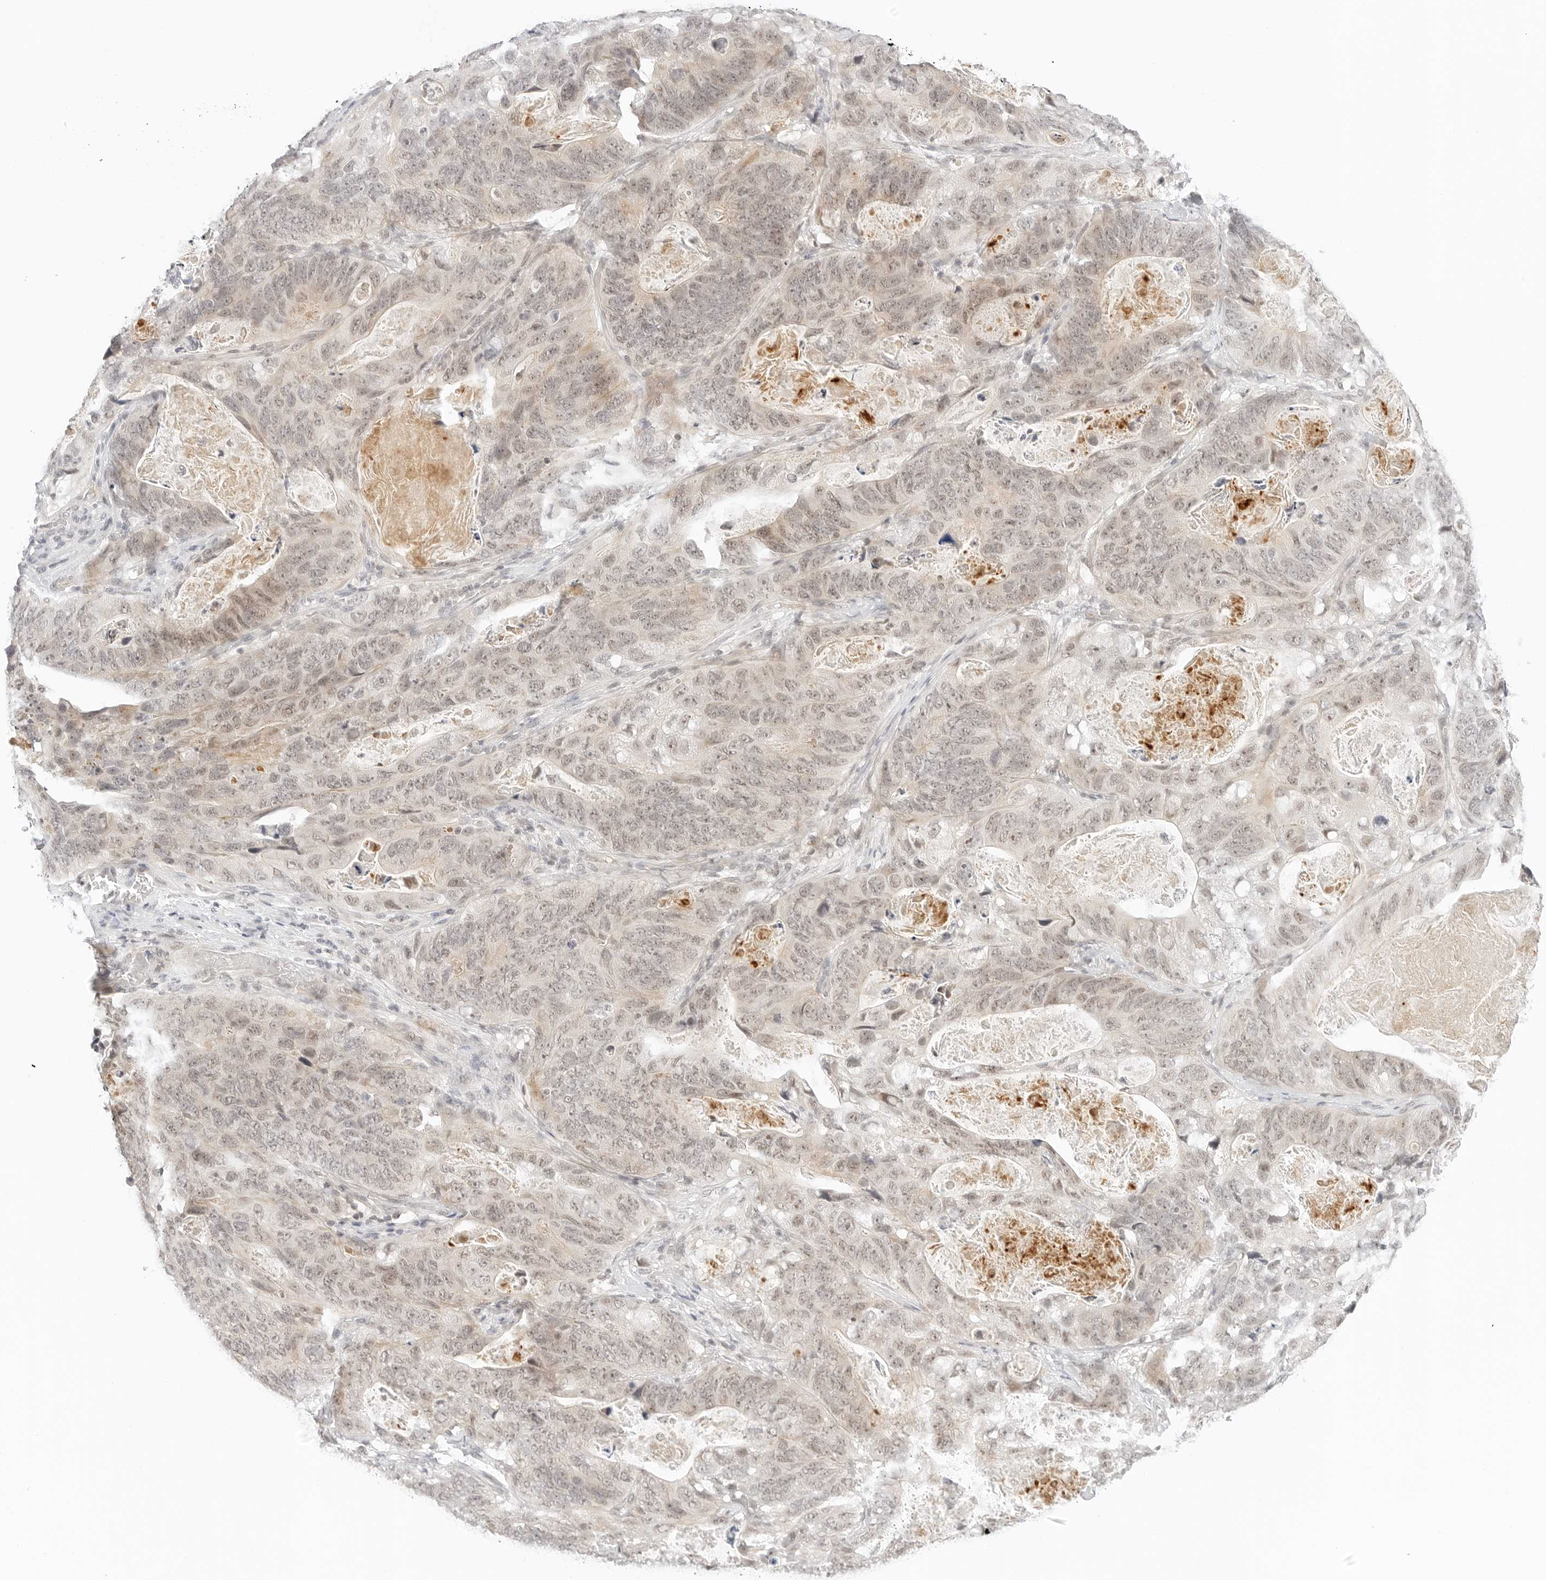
{"staining": {"intensity": "weak", "quantity": "25%-75%", "location": "cytoplasmic/membranous,nuclear"}, "tissue": "stomach cancer", "cell_type": "Tumor cells", "image_type": "cancer", "snomed": [{"axis": "morphology", "description": "Normal tissue, NOS"}, {"axis": "morphology", "description": "Adenocarcinoma, NOS"}, {"axis": "topography", "description": "Stomach"}], "caption": "Immunohistochemistry (IHC) (DAB (3,3'-diaminobenzidine)) staining of human stomach cancer (adenocarcinoma) exhibits weak cytoplasmic/membranous and nuclear protein positivity in approximately 25%-75% of tumor cells.", "gene": "NEO1", "patient": {"sex": "female", "age": 89}}